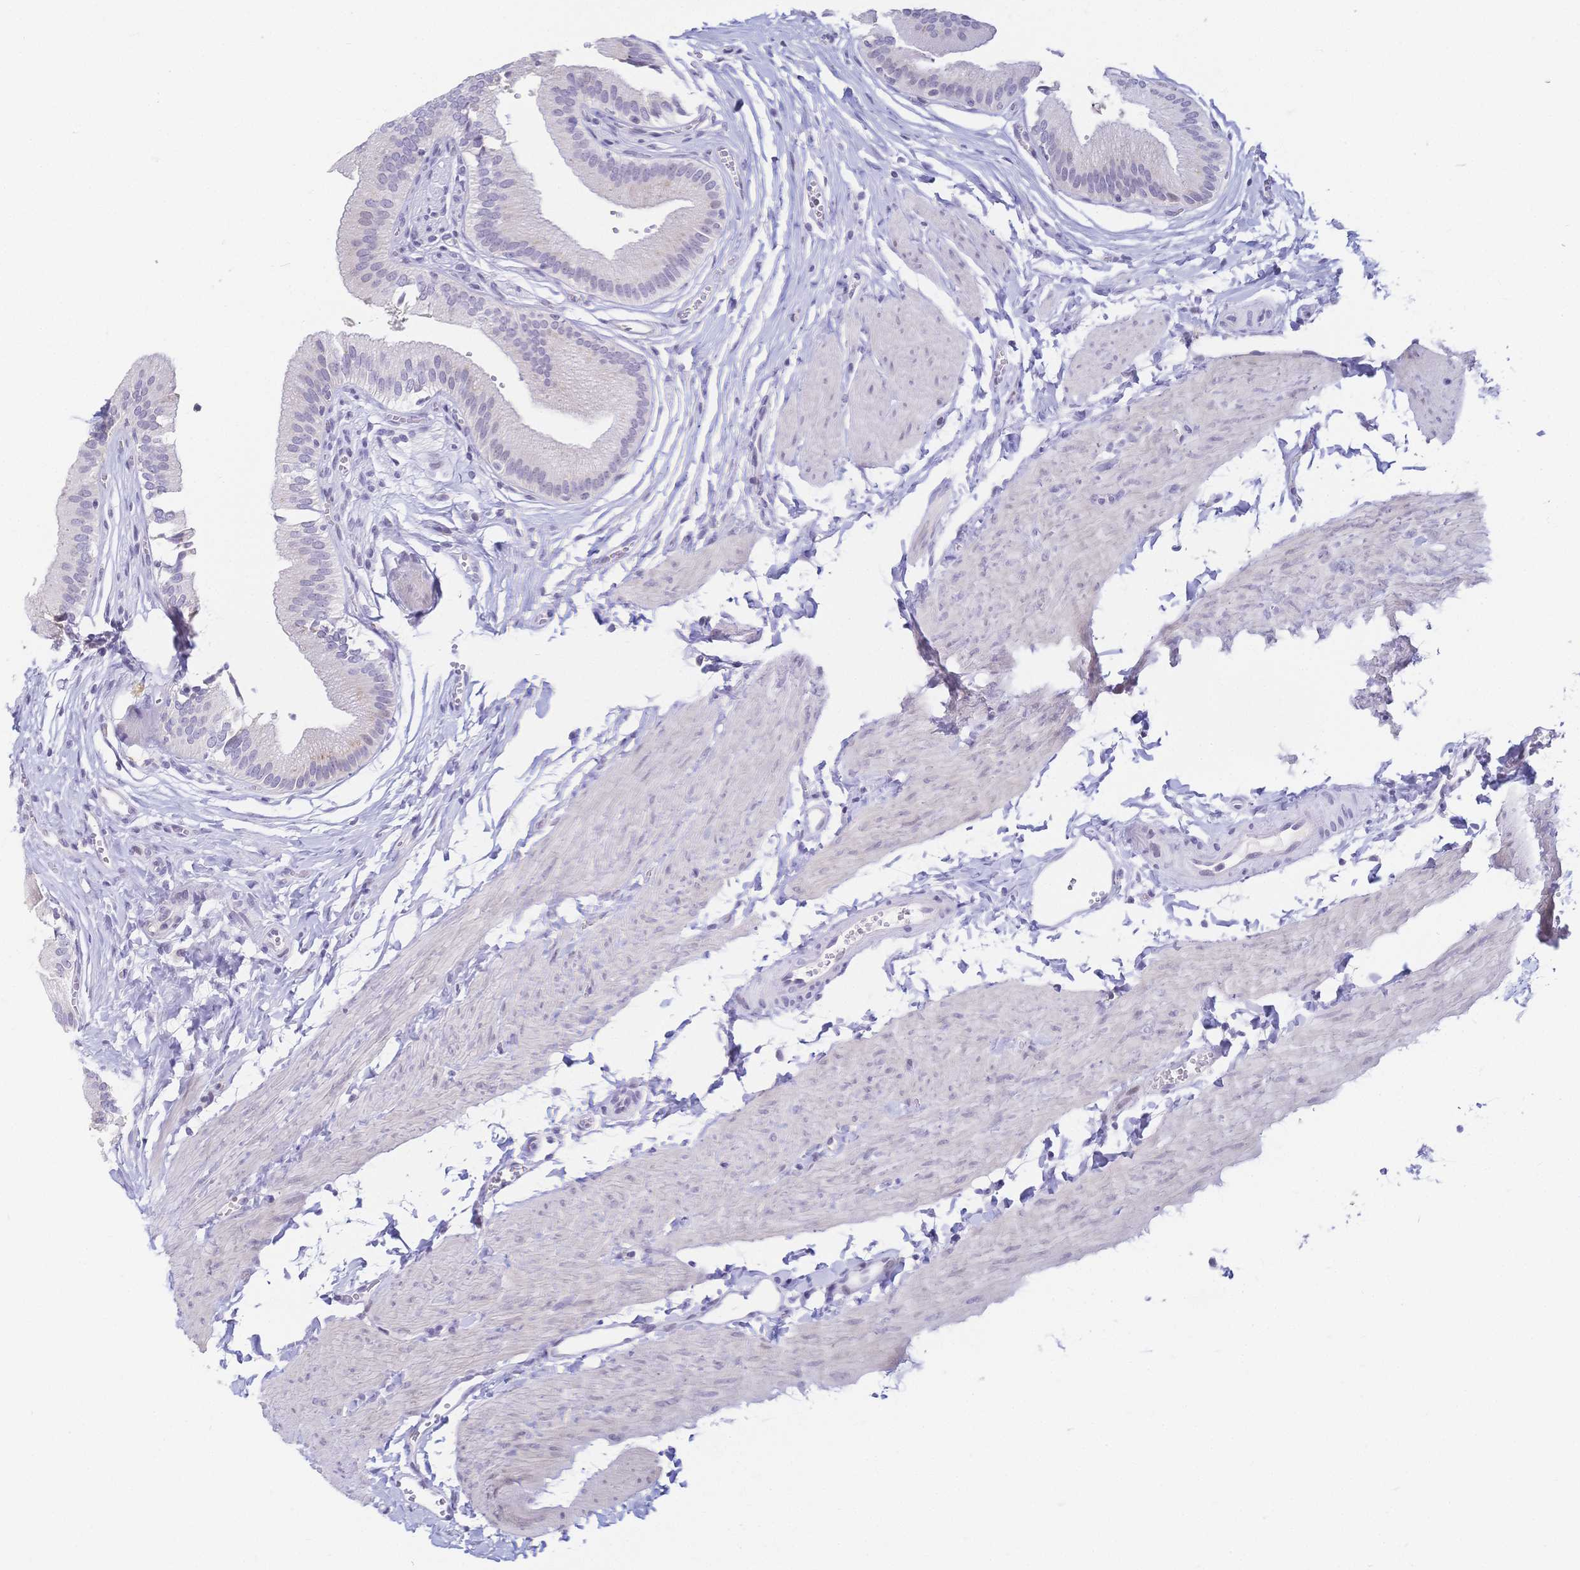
{"staining": {"intensity": "negative", "quantity": "none", "location": "none"}, "tissue": "gallbladder", "cell_type": "Glandular cells", "image_type": "normal", "snomed": [{"axis": "morphology", "description": "Normal tissue, NOS"}, {"axis": "topography", "description": "Gallbladder"}, {"axis": "topography", "description": "Peripheral nerve tissue"}], "caption": "IHC of normal gallbladder shows no expression in glandular cells.", "gene": "CR2", "patient": {"sex": "male", "age": 17}}